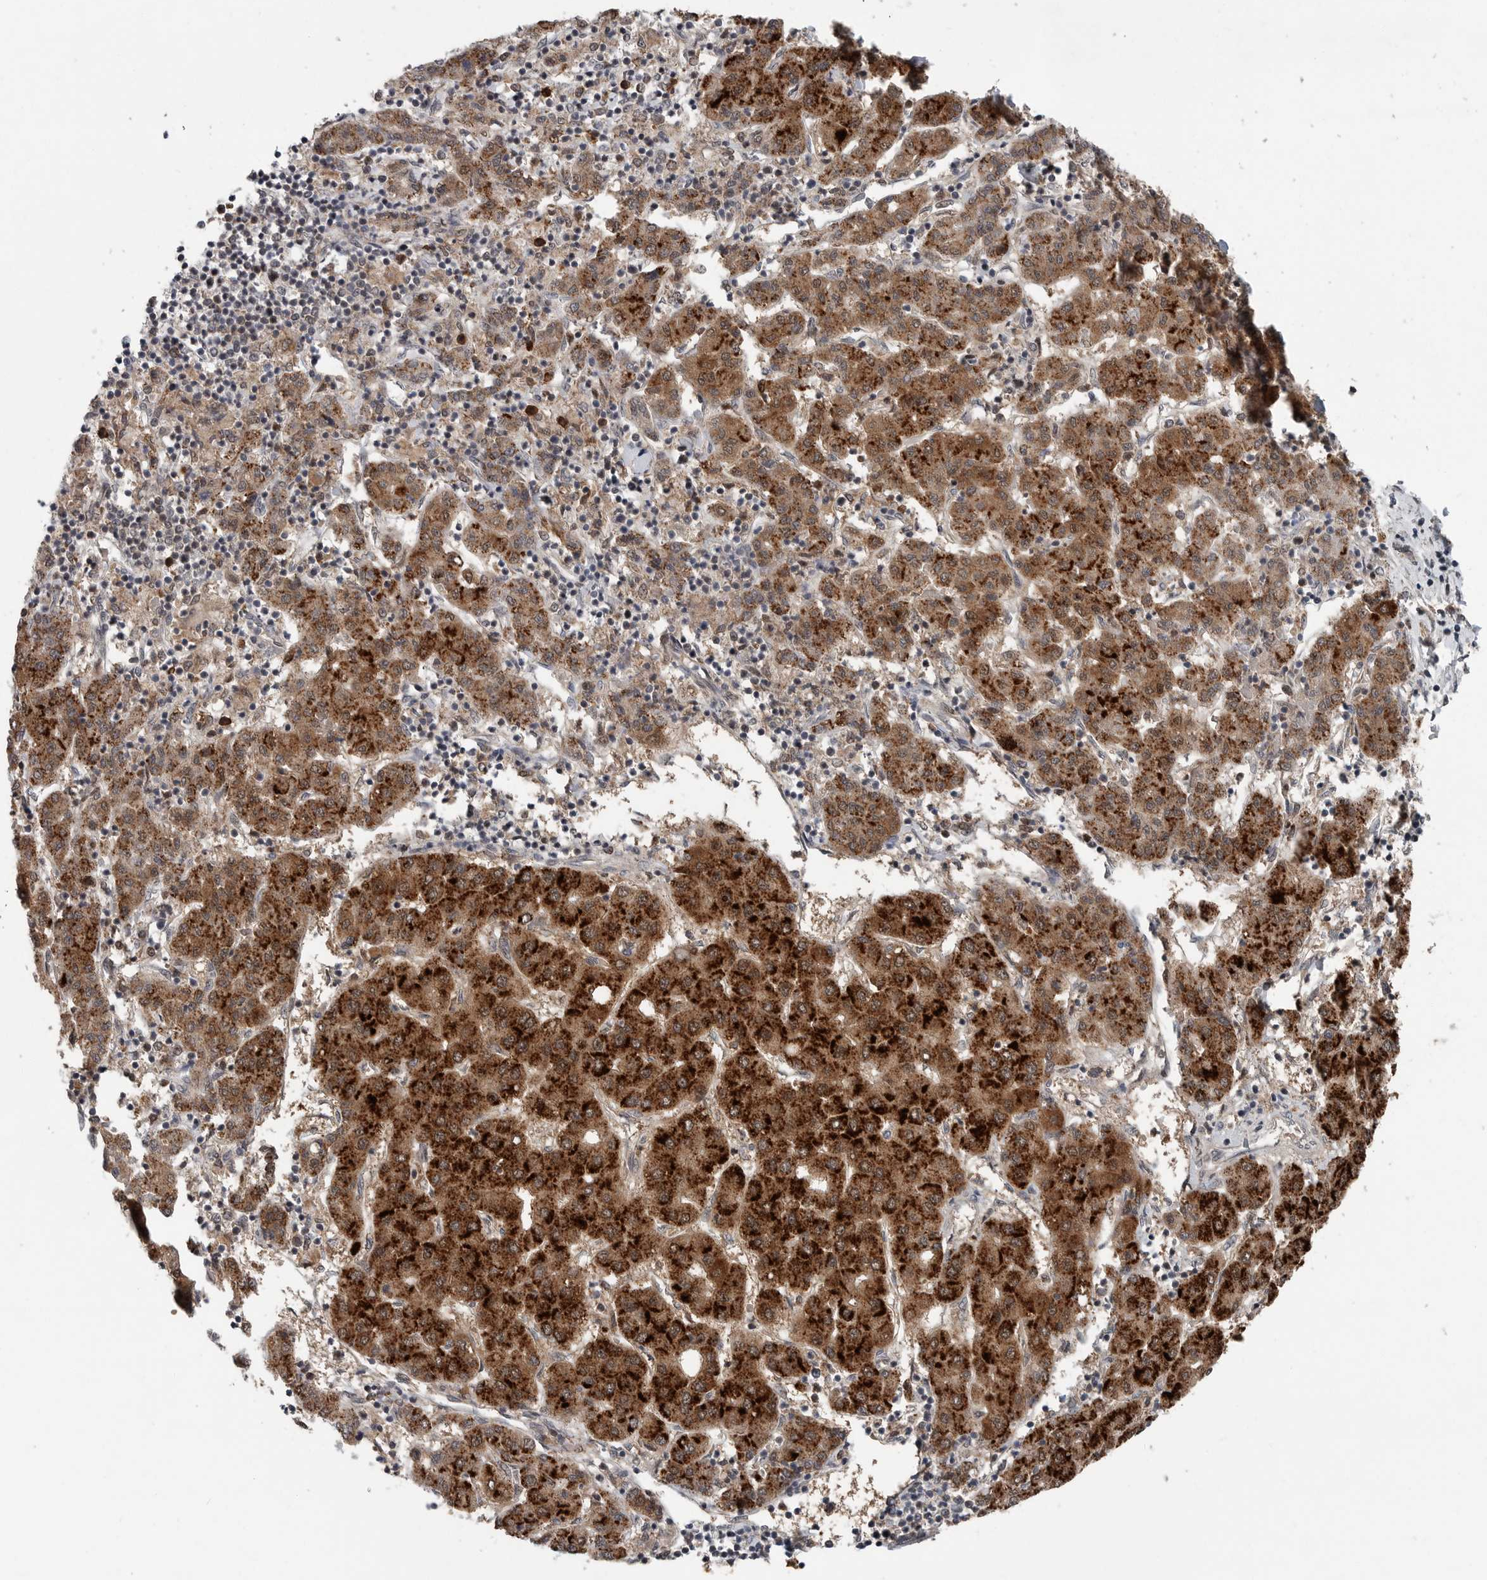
{"staining": {"intensity": "strong", "quantity": ">75%", "location": "cytoplasmic/membranous"}, "tissue": "liver cancer", "cell_type": "Tumor cells", "image_type": "cancer", "snomed": [{"axis": "morphology", "description": "Carcinoma, Hepatocellular, NOS"}, {"axis": "topography", "description": "Liver"}], "caption": "Immunohistochemistry micrograph of neoplastic tissue: hepatocellular carcinoma (liver) stained using immunohistochemistry displays high levels of strong protein expression localized specifically in the cytoplasmic/membranous of tumor cells, appearing as a cytoplasmic/membranous brown color.", "gene": "SCP2", "patient": {"sex": "male", "age": 65}}